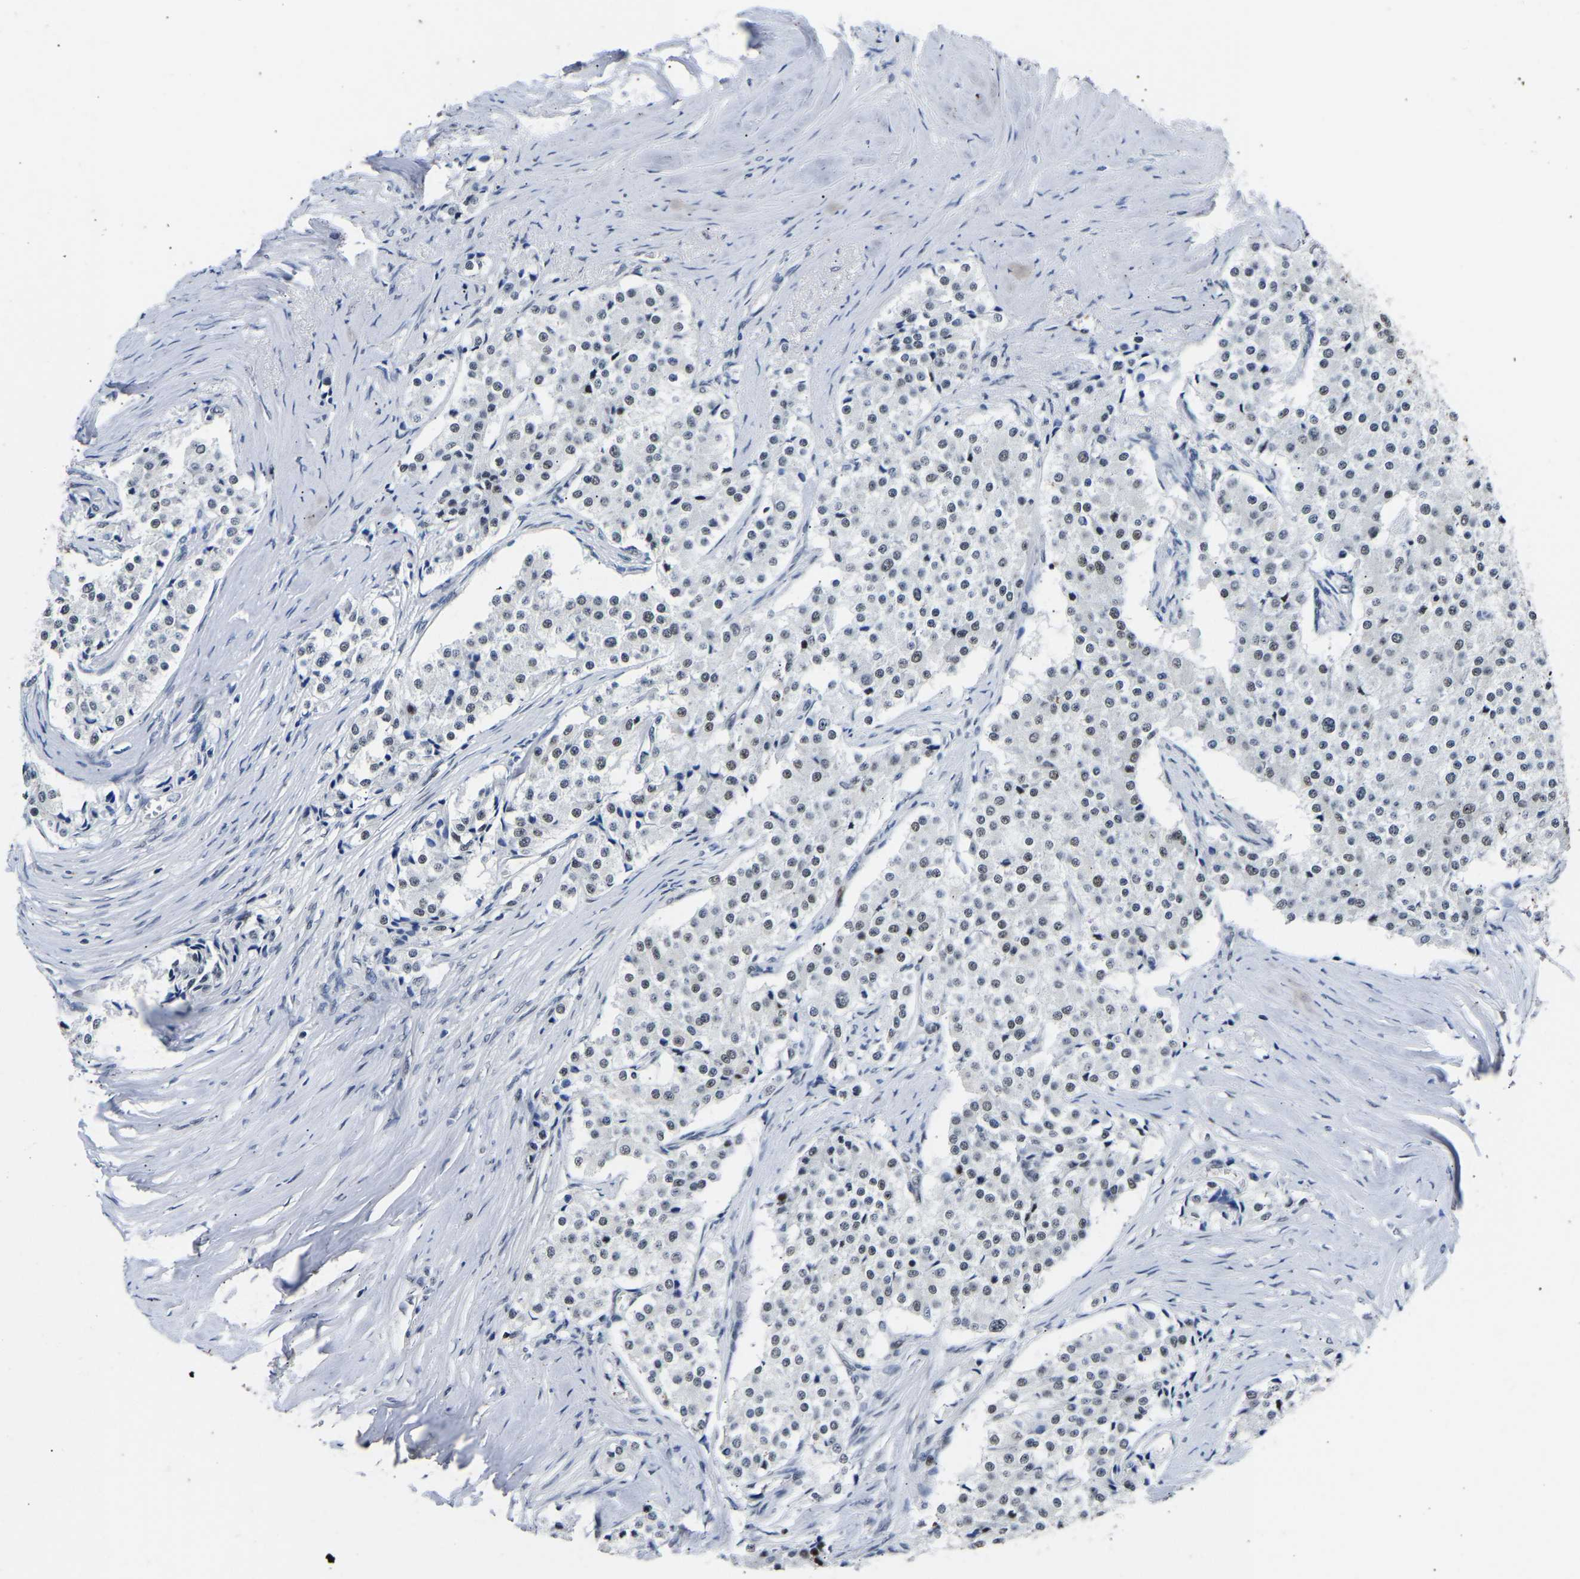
{"staining": {"intensity": "negative", "quantity": "none", "location": "none"}, "tissue": "carcinoid", "cell_type": "Tumor cells", "image_type": "cancer", "snomed": [{"axis": "morphology", "description": "Carcinoid, malignant, NOS"}, {"axis": "topography", "description": "Colon"}], "caption": "Tumor cells are negative for protein expression in human carcinoid.", "gene": "PTRHD1", "patient": {"sex": "female", "age": 52}}